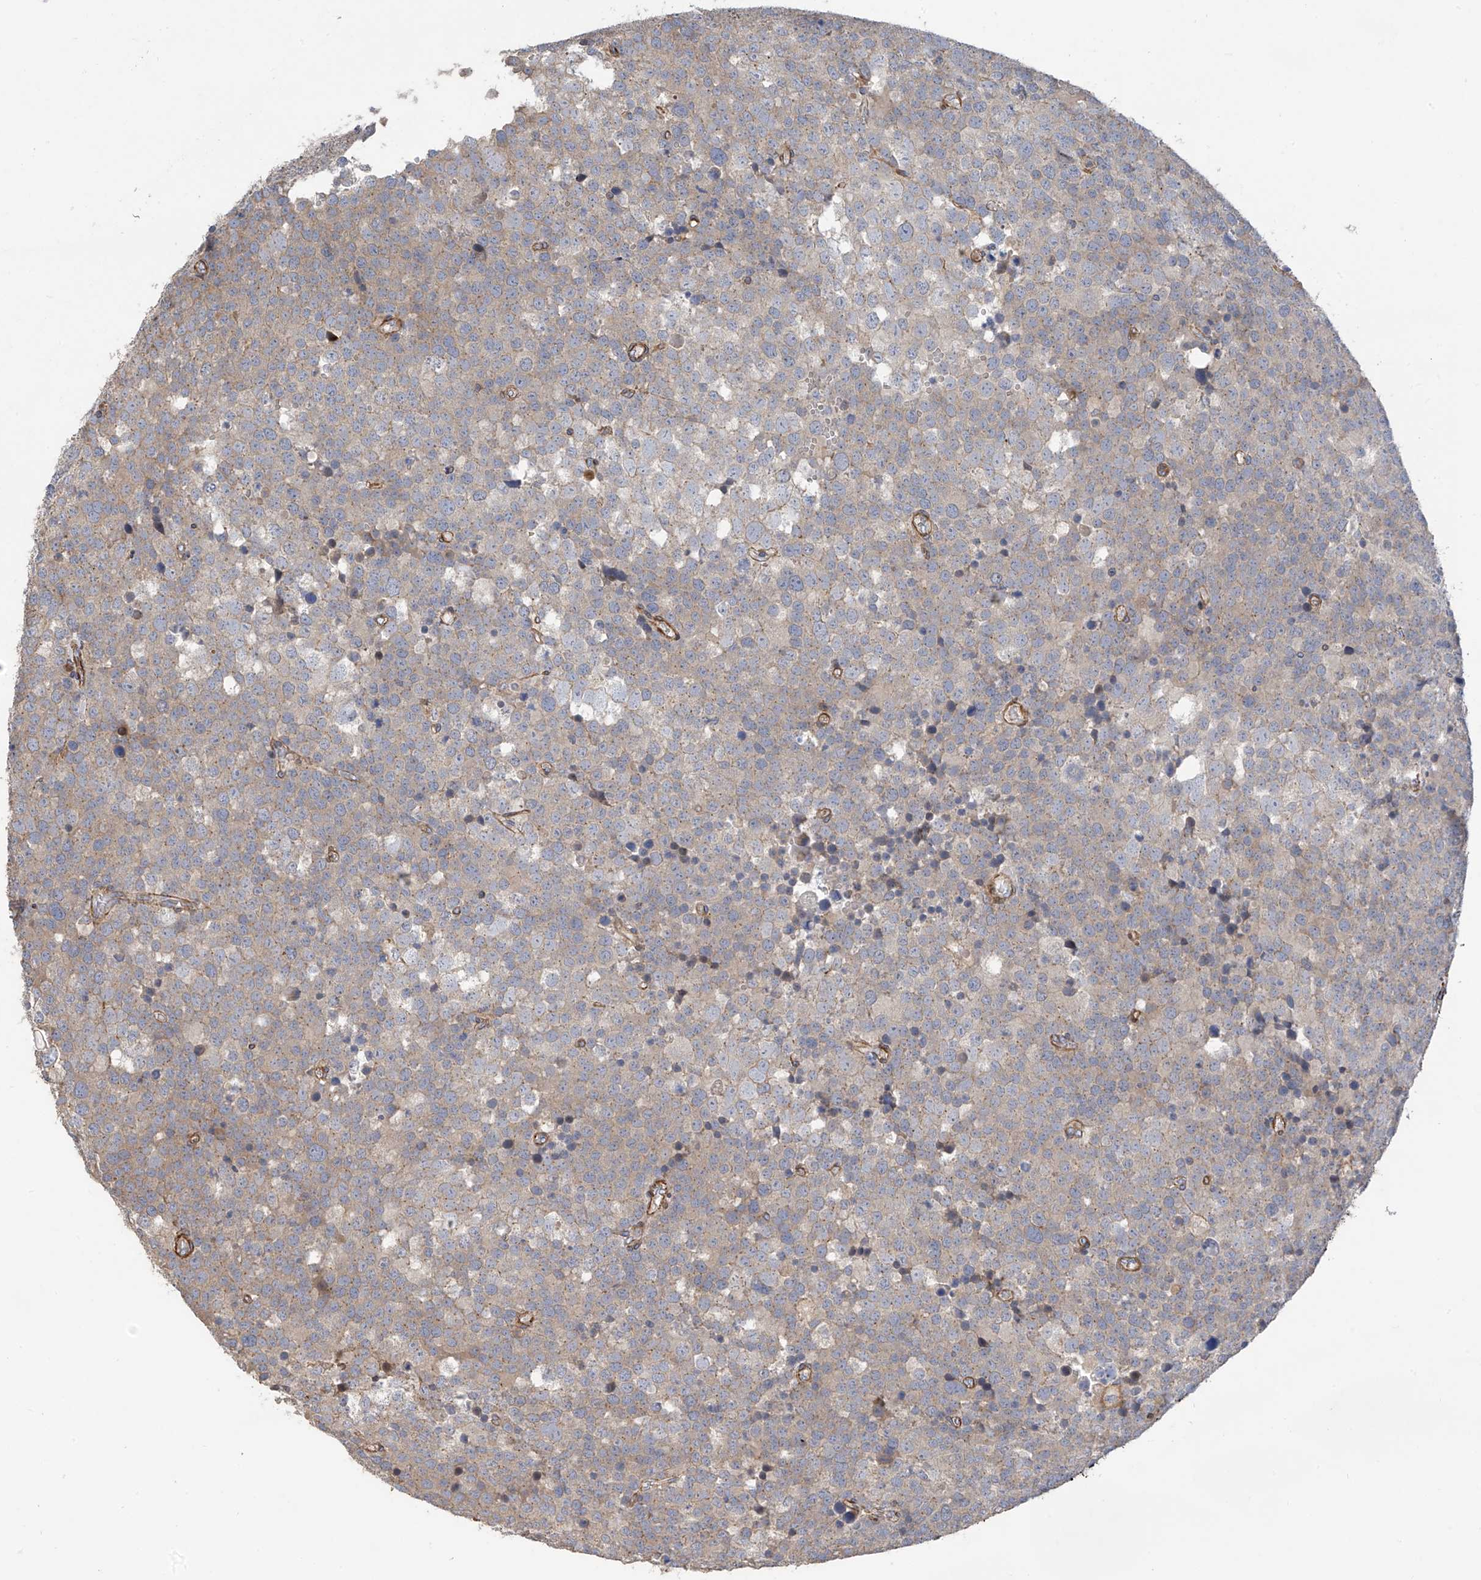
{"staining": {"intensity": "weak", "quantity": "<25%", "location": "cytoplasmic/membranous"}, "tissue": "testis cancer", "cell_type": "Tumor cells", "image_type": "cancer", "snomed": [{"axis": "morphology", "description": "Seminoma, NOS"}, {"axis": "topography", "description": "Testis"}], "caption": "Testis cancer was stained to show a protein in brown. There is no significant expression in tumor cells.", "gene": "SLC43A3", "patient": {"sex": "male", "age": 71}}